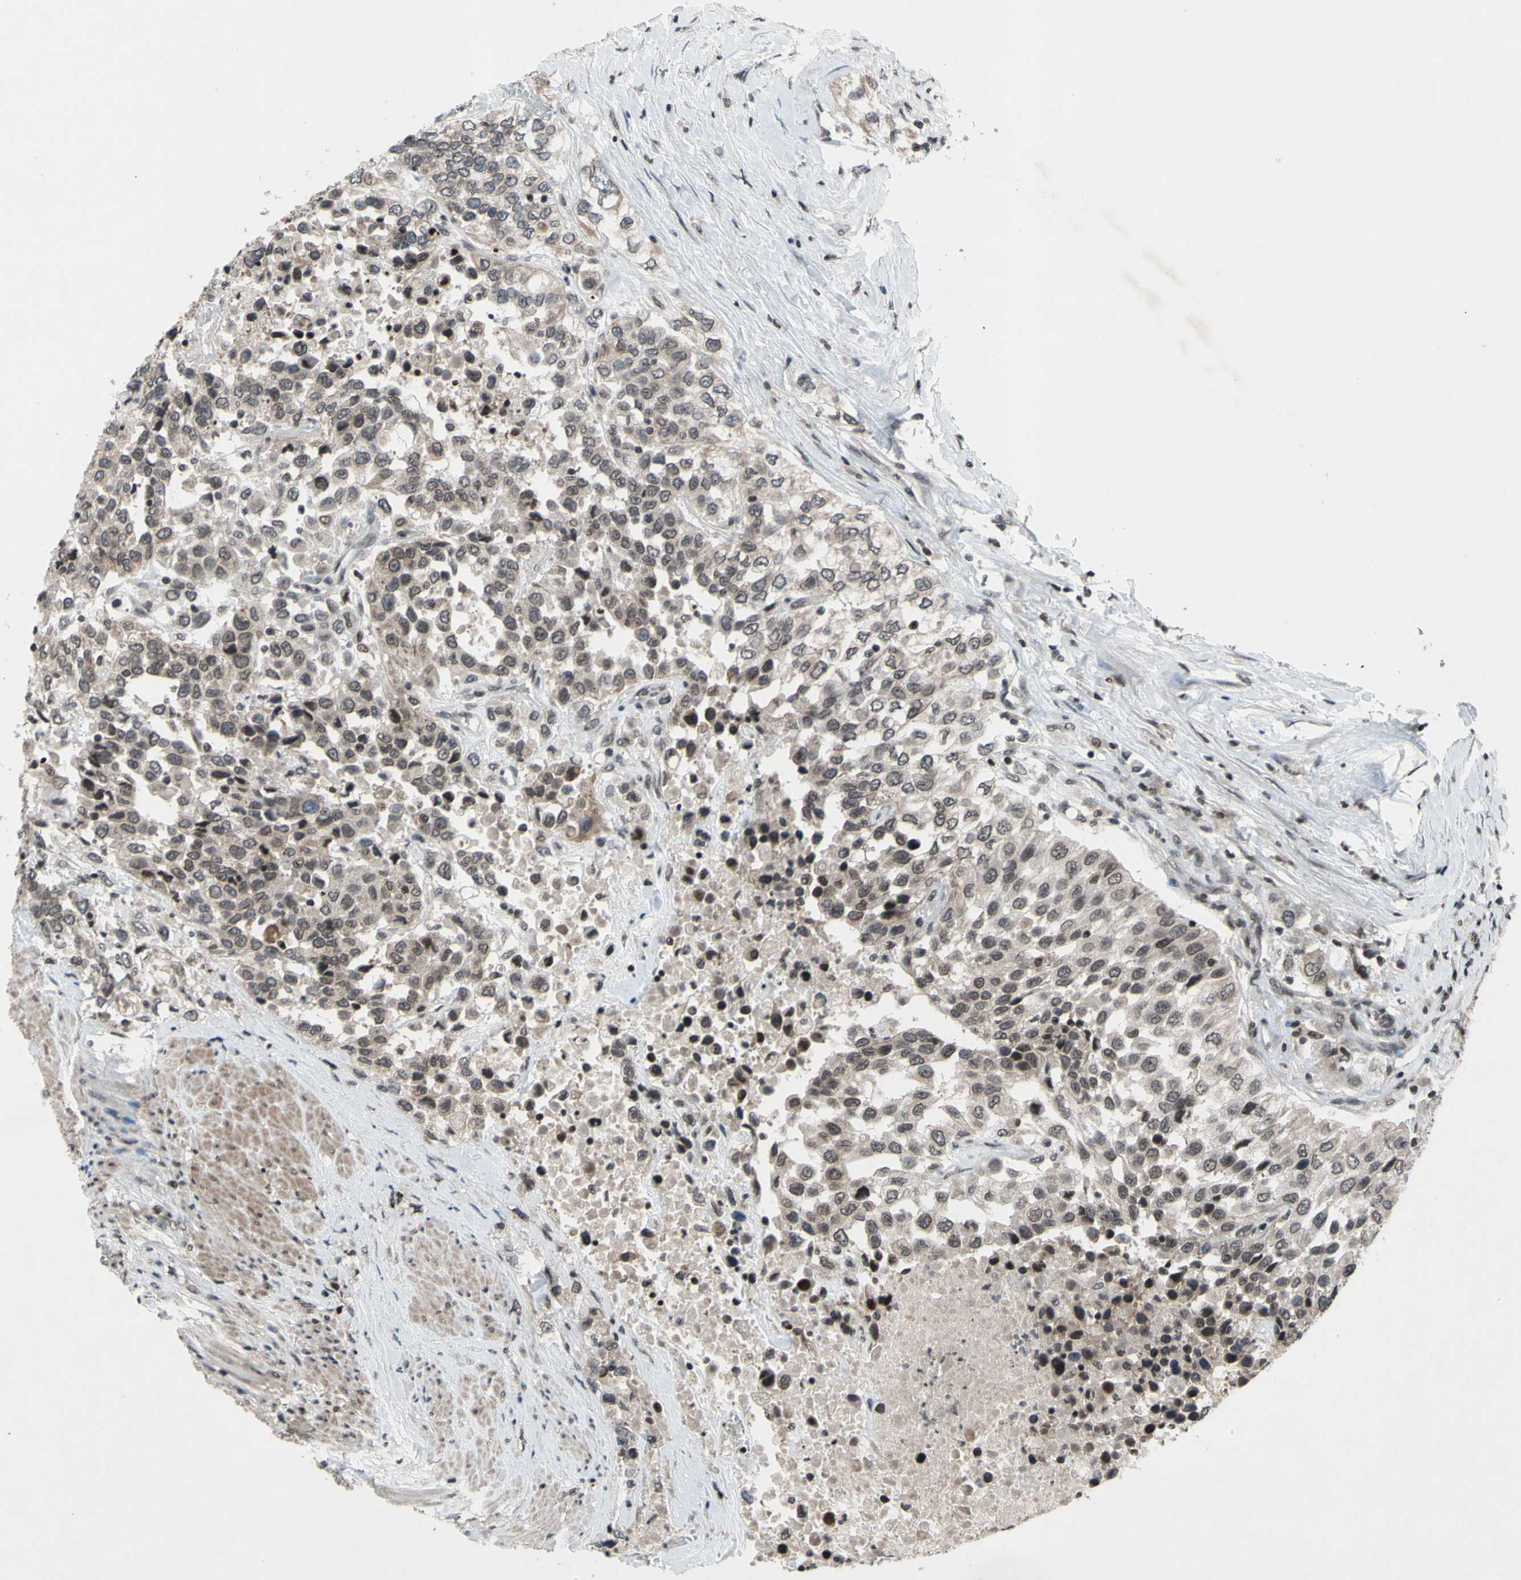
{"staining": {"intensity": "weak", "quantity": "25%-75%", "location": "nuclear"}, "tissue": "urothelial cancer", "cell_type": "Tumor cells", "image_type": "cancer", "snomed": [{"axis": "morphology", "description": "Urothelial carcinoma, High grade"}, {"axis": "topography", "description": "Urinary bladder"}], "caption": "This is an image of IHC staining of urothelial carcinoma (high-grade), which shows weak positivity in the nuclear of tumor cells.", "gene": "XPO1", "patient": {"sex": "female", "age": 80}}